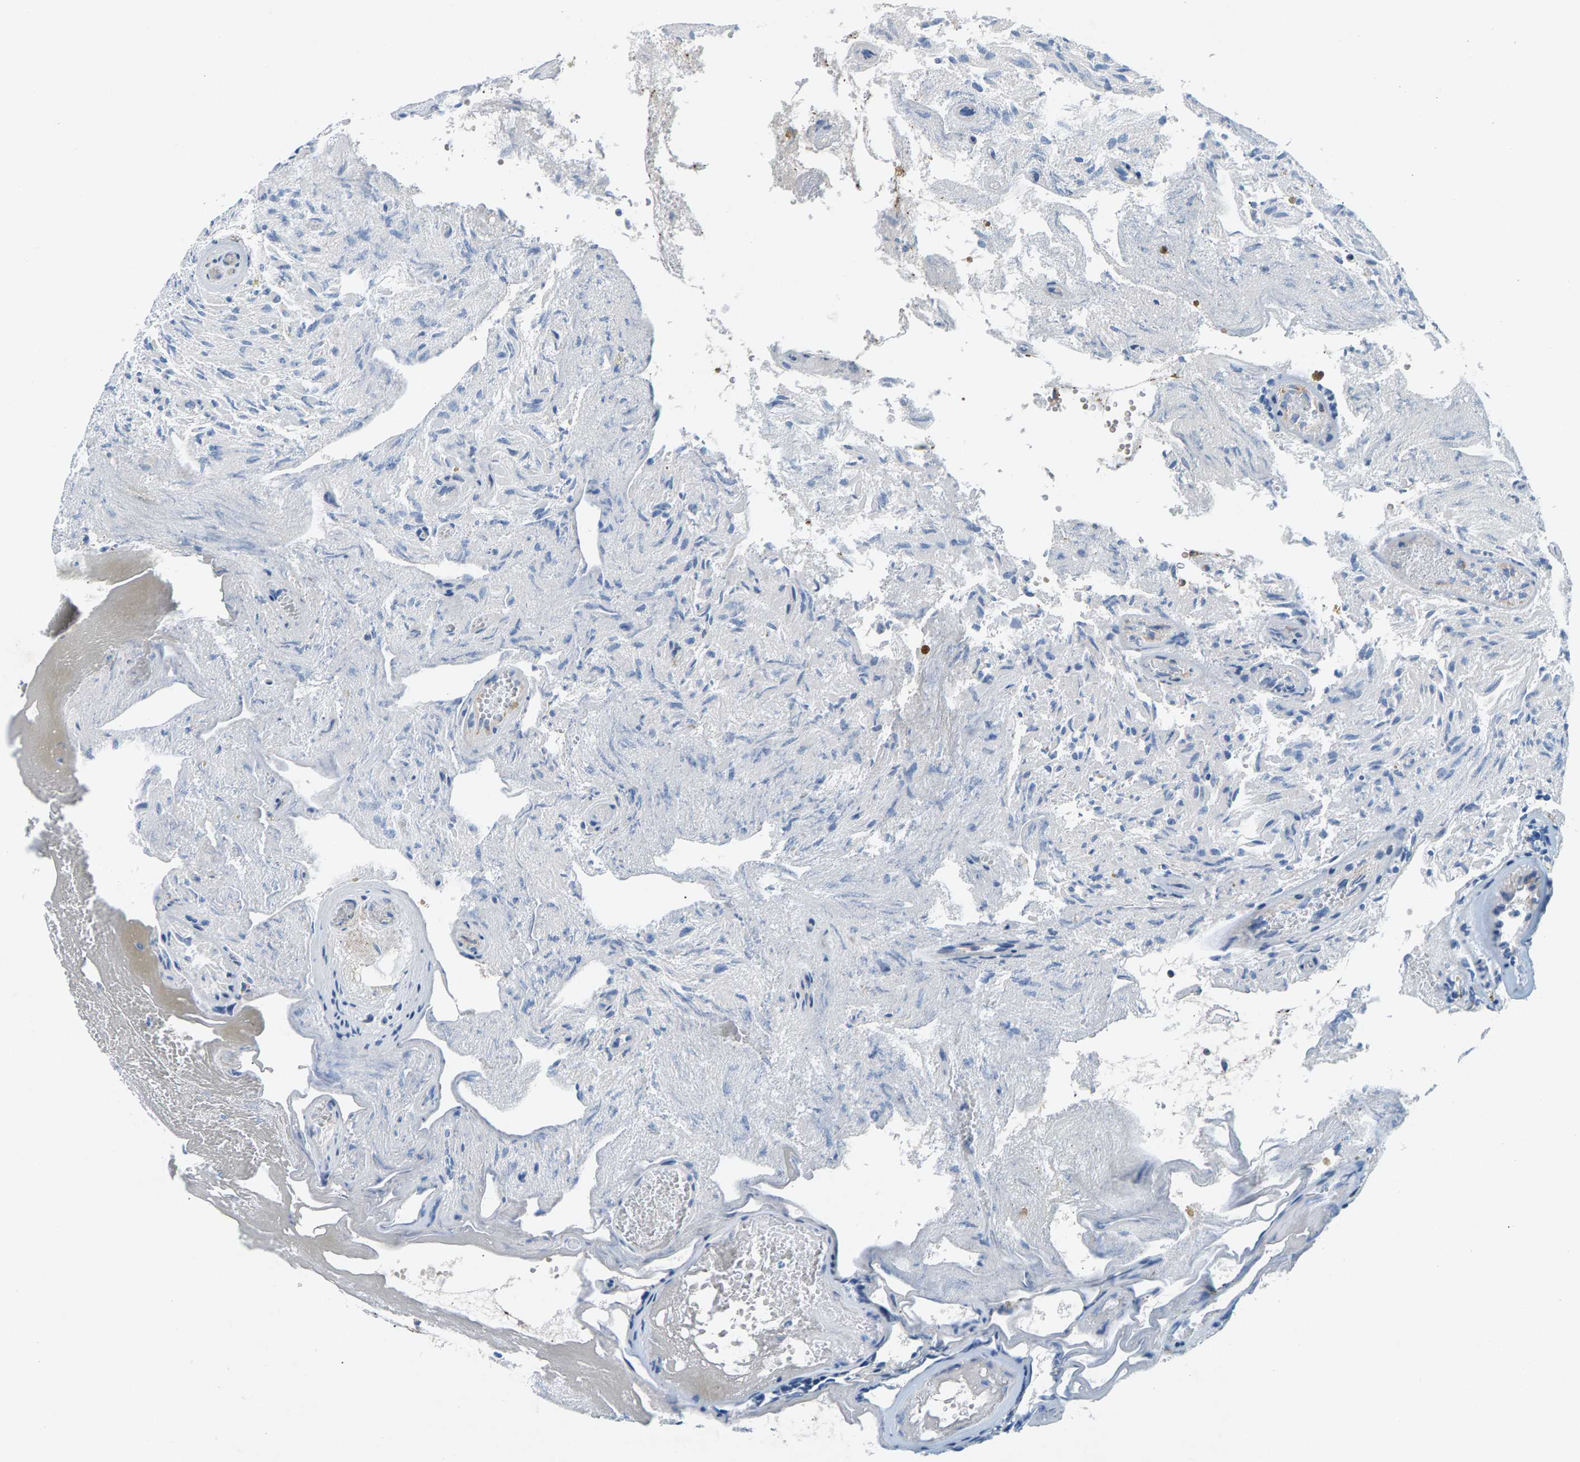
{"staining": {"intensity": "negative", "quantity": "none", "location": "none"}, "tissue": "glioma", "cell_type": "Tumor cells", "image_type": "cancer", "snomed": [{"axis": "morphology", "description": "Glioma, malignant, High grade"}, {"axis": "topography", "description": "Brain"}], "caption": "IHC histopathology image of neoplastic tissue: malignant glioma (high-grade) stained with DAB demonstrates no significant protein expression in tumor cells.", "gene": "PDCL", "patient": {"sex": "female", "age": 59}}